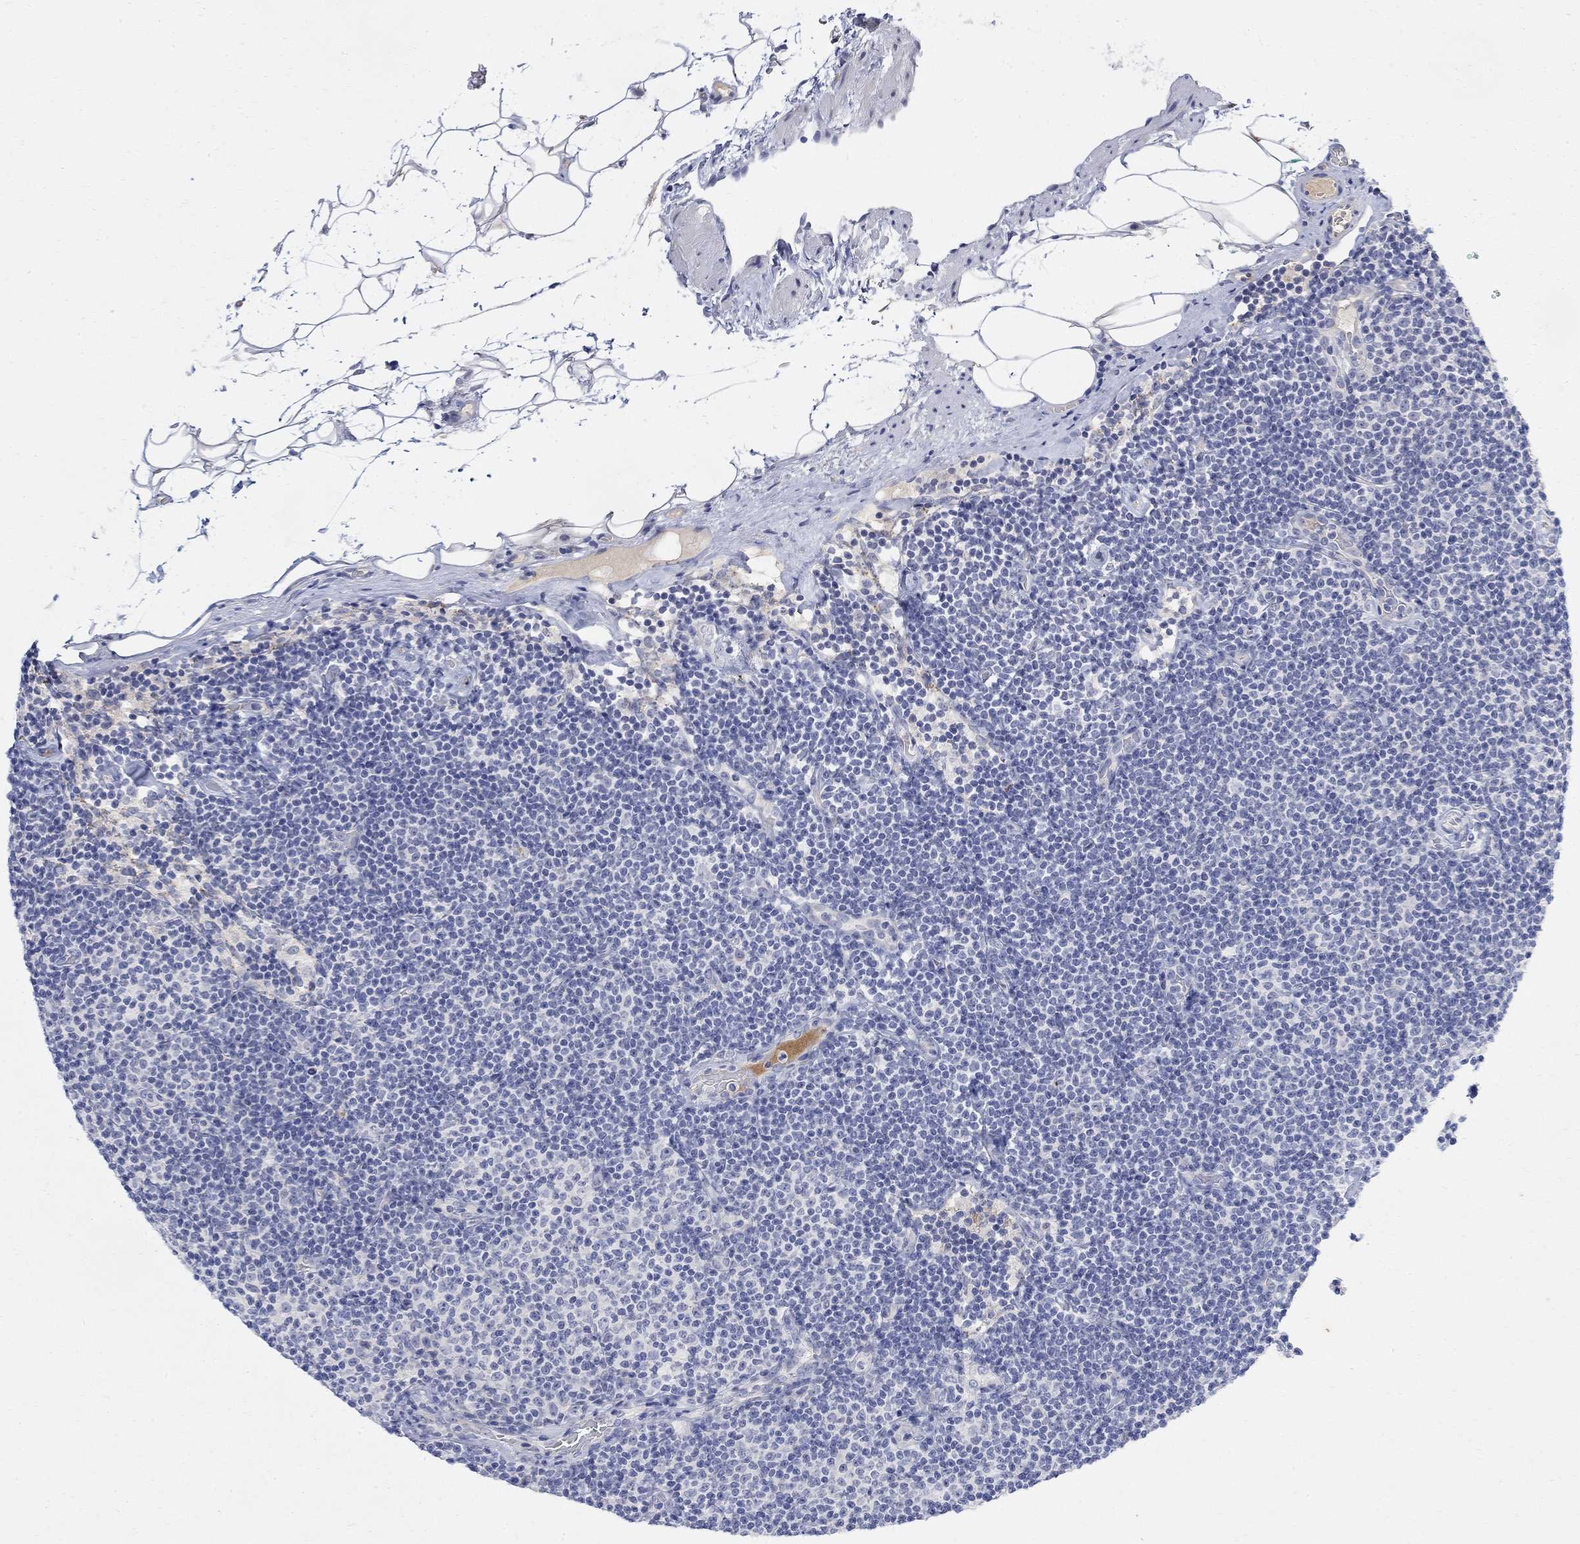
{"staining": {"intensity": "negative", "quantity": "none", "location": "none"}, "tissue": "lymphoma", "cell_type": "Tumor cells", "image_type": "cancer", "snomed": [{"axis": "morphology", "description": "Malignant lymphoma, non-Hodgkin's type, Low grade"}, {"axis": "topography", "description": "Lymph node"}], "caption": "DAB (3,3'-diaminobenzidine) immunohistochemical staining of malignant lymphoma, non-Hodgkin's type (low-grade) demonstrates no significant expression in tumor cells. (Brightfield microscopy of DAB (3,3'-diaminobenzidine) immunohistochemistry (IHC) at high magnification).", "gene": "FNDC5", "patient": {"sex": "male", "age": 81}}